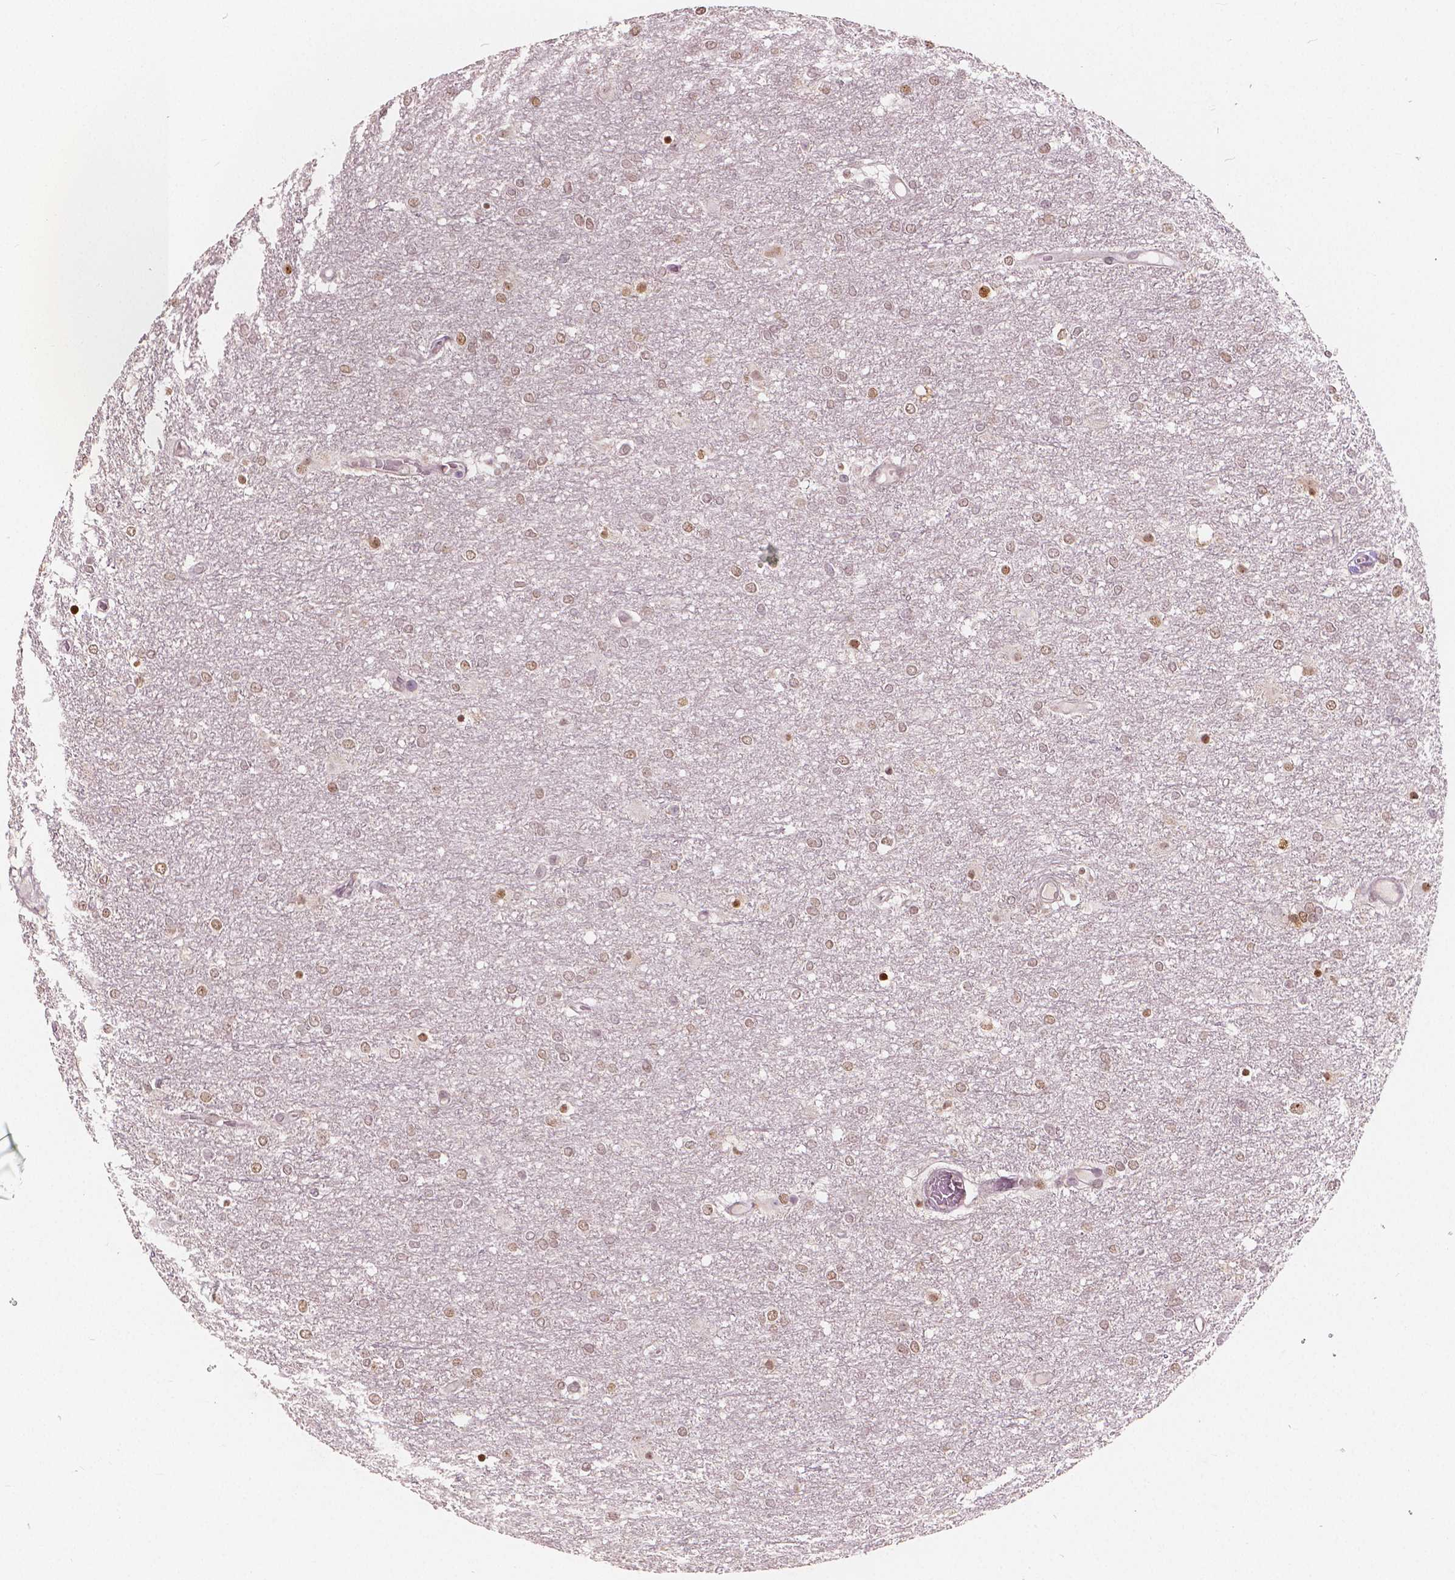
{"staining": {"intensity": "weak", "quantity": ">75%", "location": "nuclear"}, "tissue": "glioma", "cell_type": "Tumor cells", "image_type": "cancer", "snomed": [{"axis": "morphology", "description": "Glioma, malignant, High grade"}, {"axis": "topography", "description": "Brain"}], "caption": "Glioma stained with DAB IHC reveals low levels of weak nuclear staining in about >75% of tumor cells. The protein is stained brown, and the nuclei are stained in blue (DAB IHC with brightfield microscopy, high magnification).", "gene": "NSD2", "patient": {"sex": "female", "age": 61}}